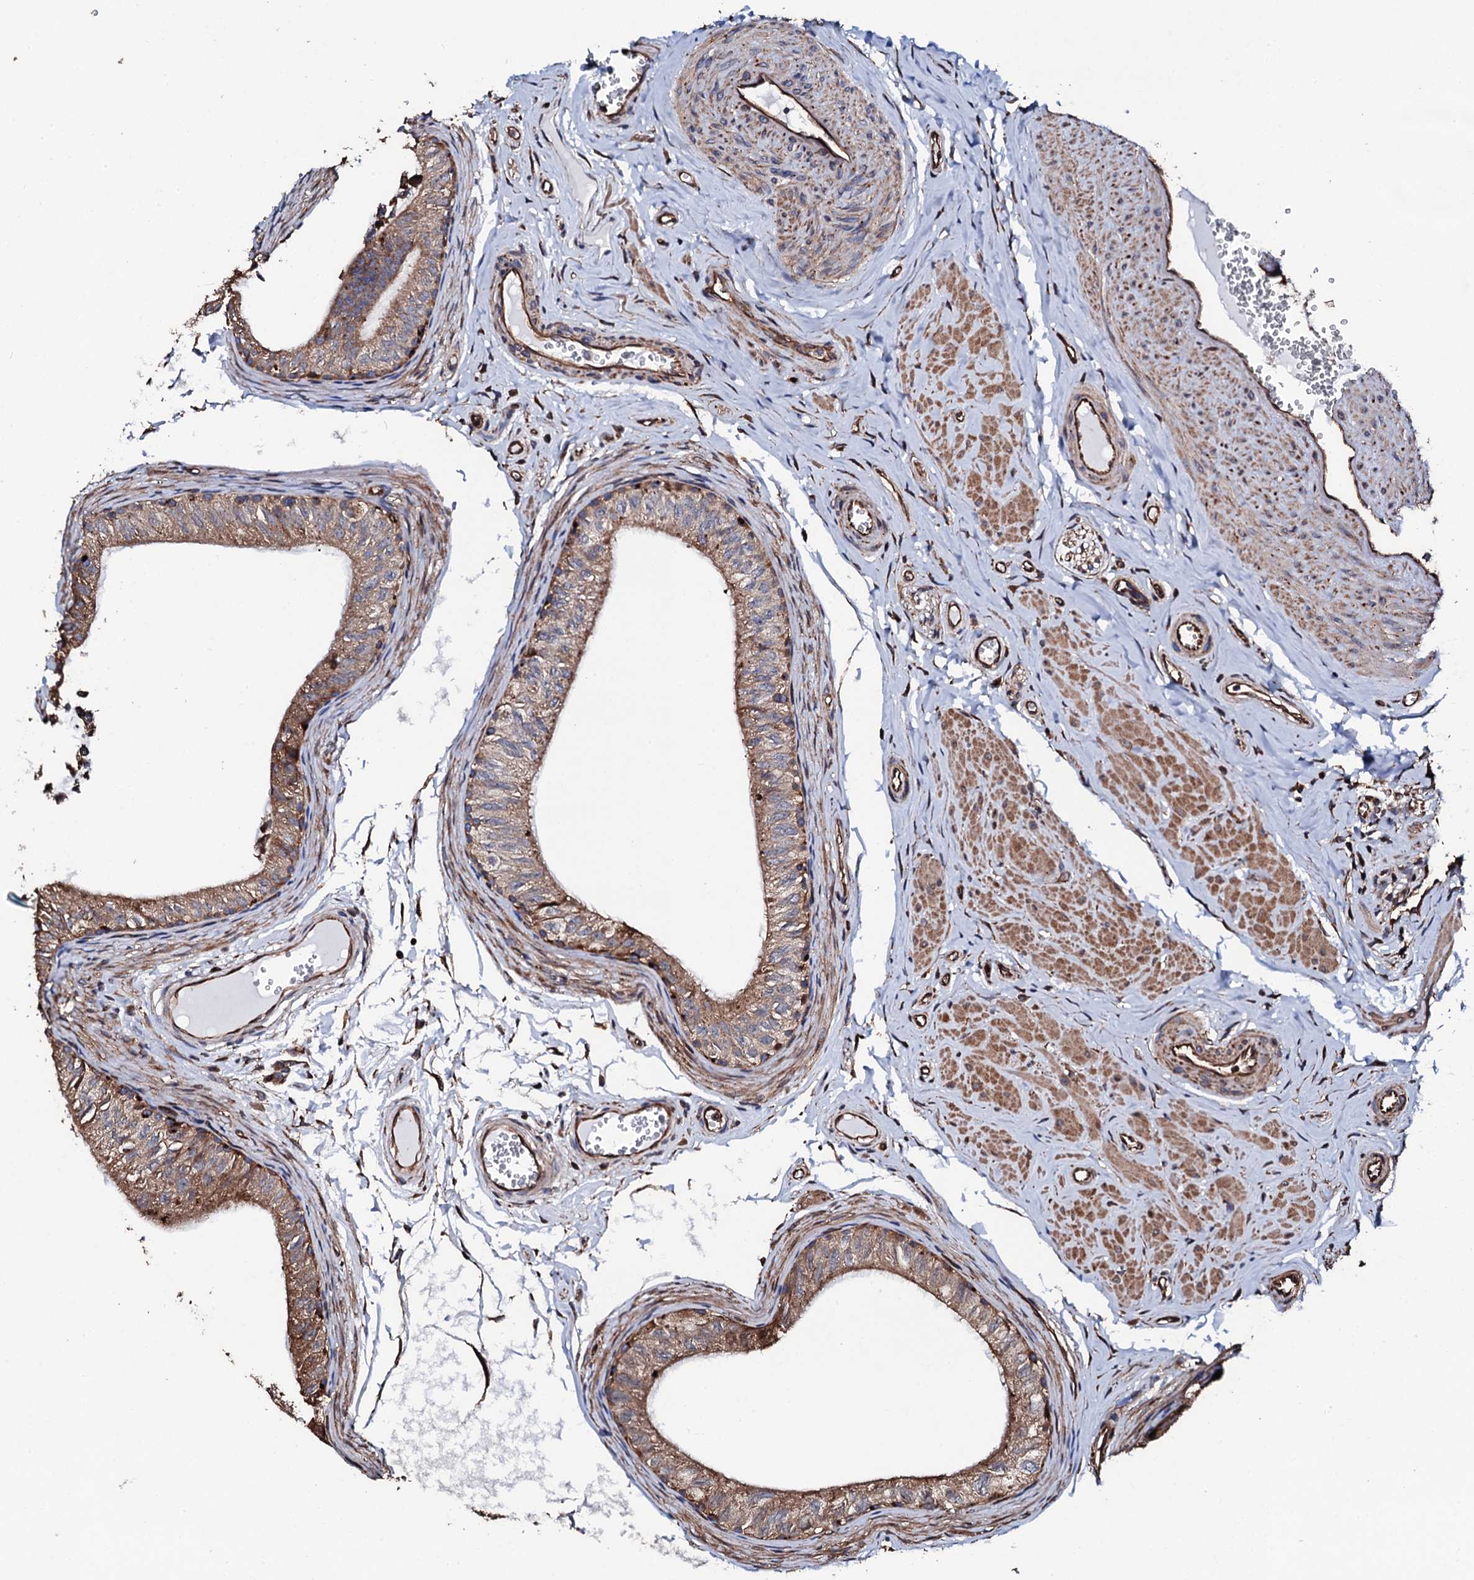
{"staining": {"intensity": "moderate", "quantity": ">75%", "location": "cytoplasmic/membranous"}, "tissue": "epididymis", "cell_type": "Glandular cells", "image_type": "normal", "snomed": [{"axis": "morphology", "description": "Normal tissue, NOS"}, {"axis": "topography", "description": "Epididymis"}], "caption": "Immunohistochemistry (IHC) micrograph of benign epididymis: human epididymis stained using immunohistochemistry reveals medium levels of moderate protein expression localized specifically in the cytoplasmic/membranous of glandular cells, appearing as a cytoplasmic/membranous brown color.", "gene": "CKAP5", "patient": {"sex": "male", "age": 42}}